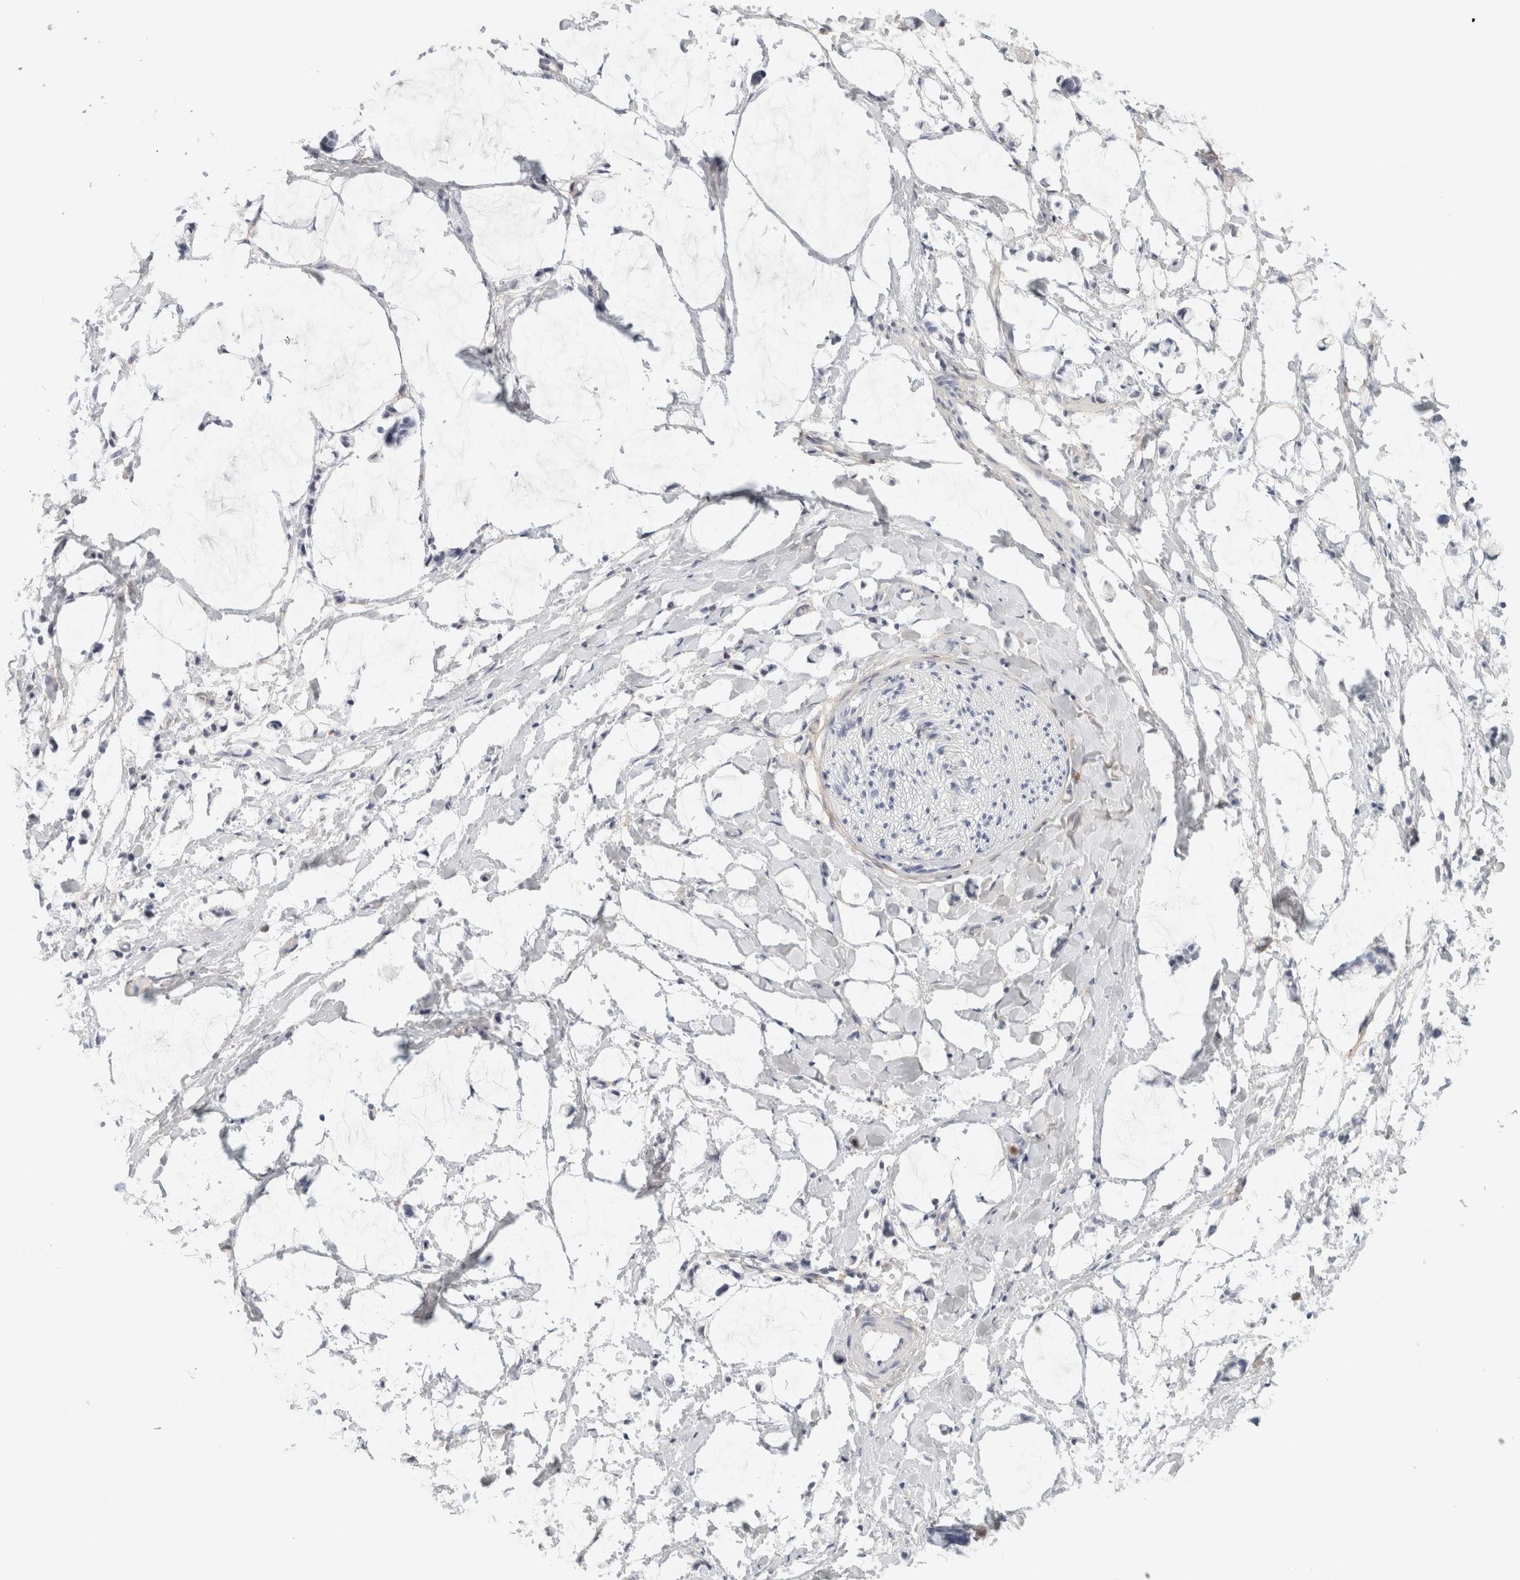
{"staining": {"intensity": "negative", "quantity": "none", "location": "none"}, "tissue": "adipose tissue", "cell_type": "Adipocytes", "image_type": "normal", "snomed": [{"axis": "morphology", "description": "Normal tissue, NOS"}, {"axis": "morphology", "description": "Adenocarcinoma, NOS"}, {"axis": "topography", "description": "Colon"}, {"axis": "topography", "description": "Peripheral nerve tissue"}], "caption": "This is an immunohistochemistry (IHC) photomicrograph of normal adipose tissue. There is no positivity in adipocytes.", "gene": "FGL2", "patient": {"sex": "male", "age": 14}}